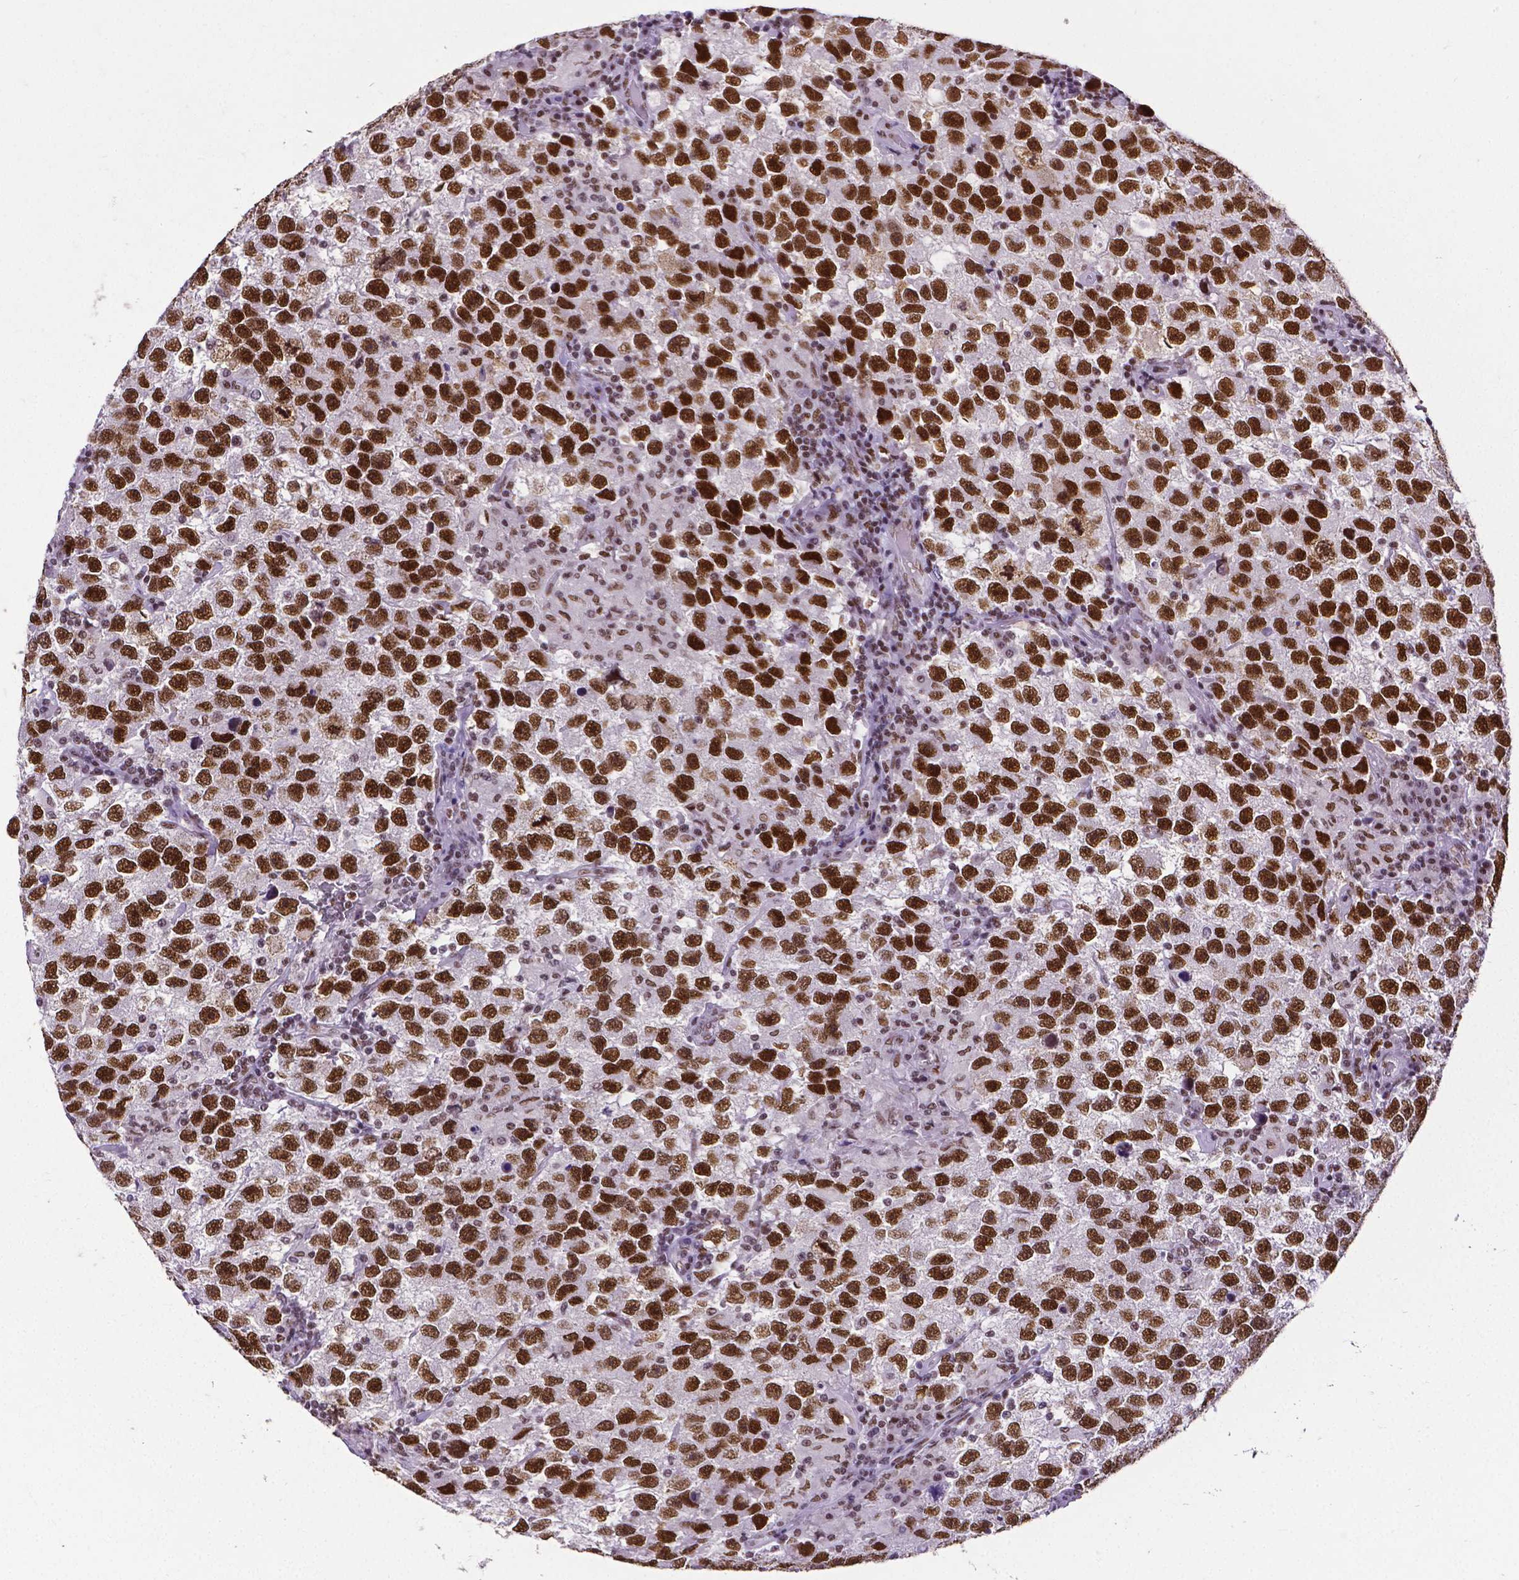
{"staining": {"intensity": "strong", "quantity": ">75%", "location": "nuclear"}, "tissue": "testis cancer", "cell_type": "Tumor cells", "image_type": "cancer", "snomed": [{"axis": "morphology", "description": "Seminoma, NOS"}, {"axis": "topography", "description": "Testis"}], "caption": "Immunohistochemistry image of testis cancer stained for a protein (brown), which shows high levels of strong nuclear expression in about >75% of tumor cells.", "gene": "REST", "patient": {"sex": "male", "age": 26}}